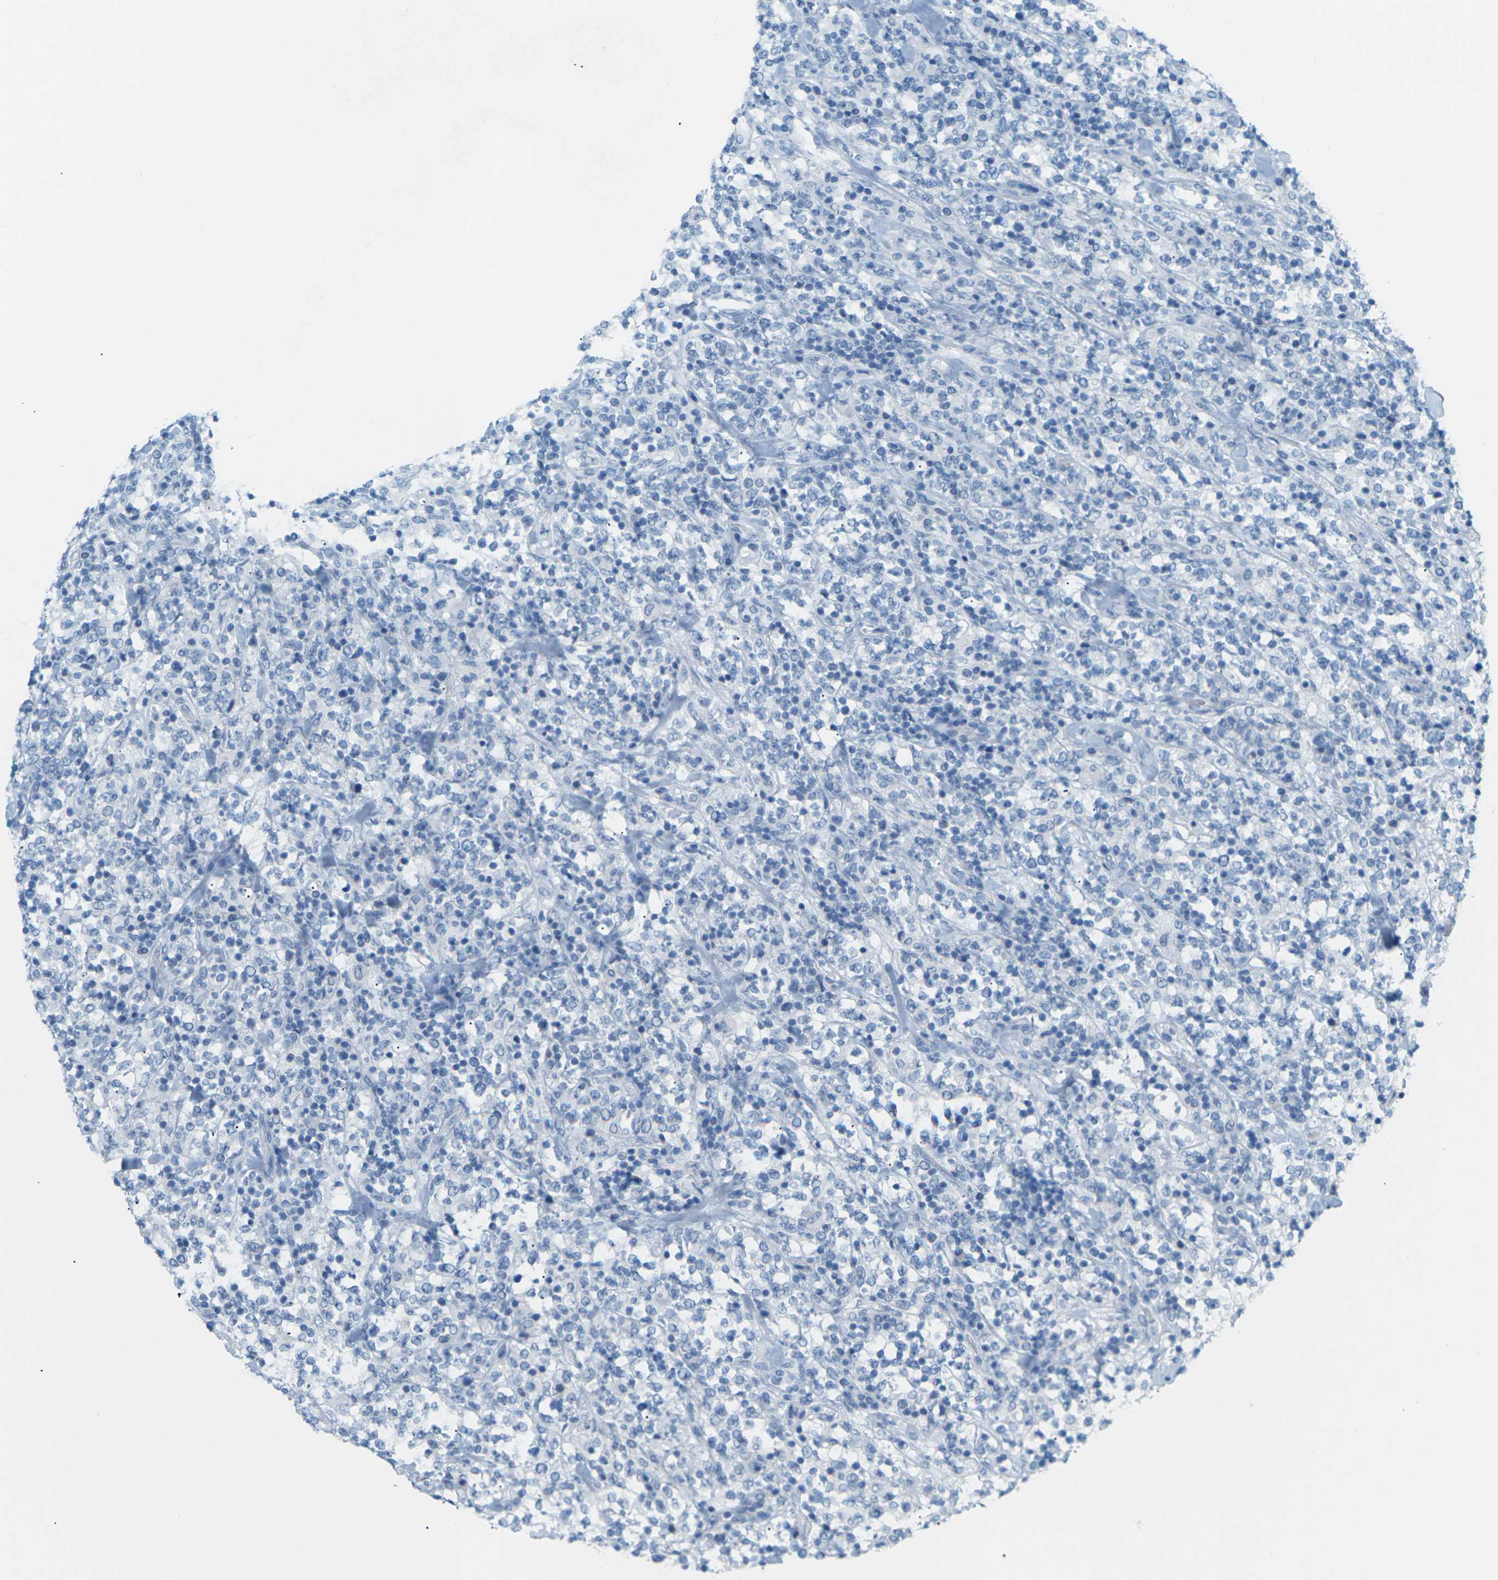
{"staining": {"intensity": "negative", "quantity": "none", "location": "none"}, "tissue": "lymphoma", "cell_type": "Tumor cells", "image_type": "cancer", "snomed": [{"axis": "morphology", "description": "Malignant lymphoma, non-Hodgkin's type, High grade"}, {"axis": "topography", "description": "Soft tissue"}], "caption": "DAB immunohistochemical staining of human lymphoma exhibits no significant positivity in tumor cells.", "gene": "CDH16", "patient": {"sex": "male", "age": 18}}